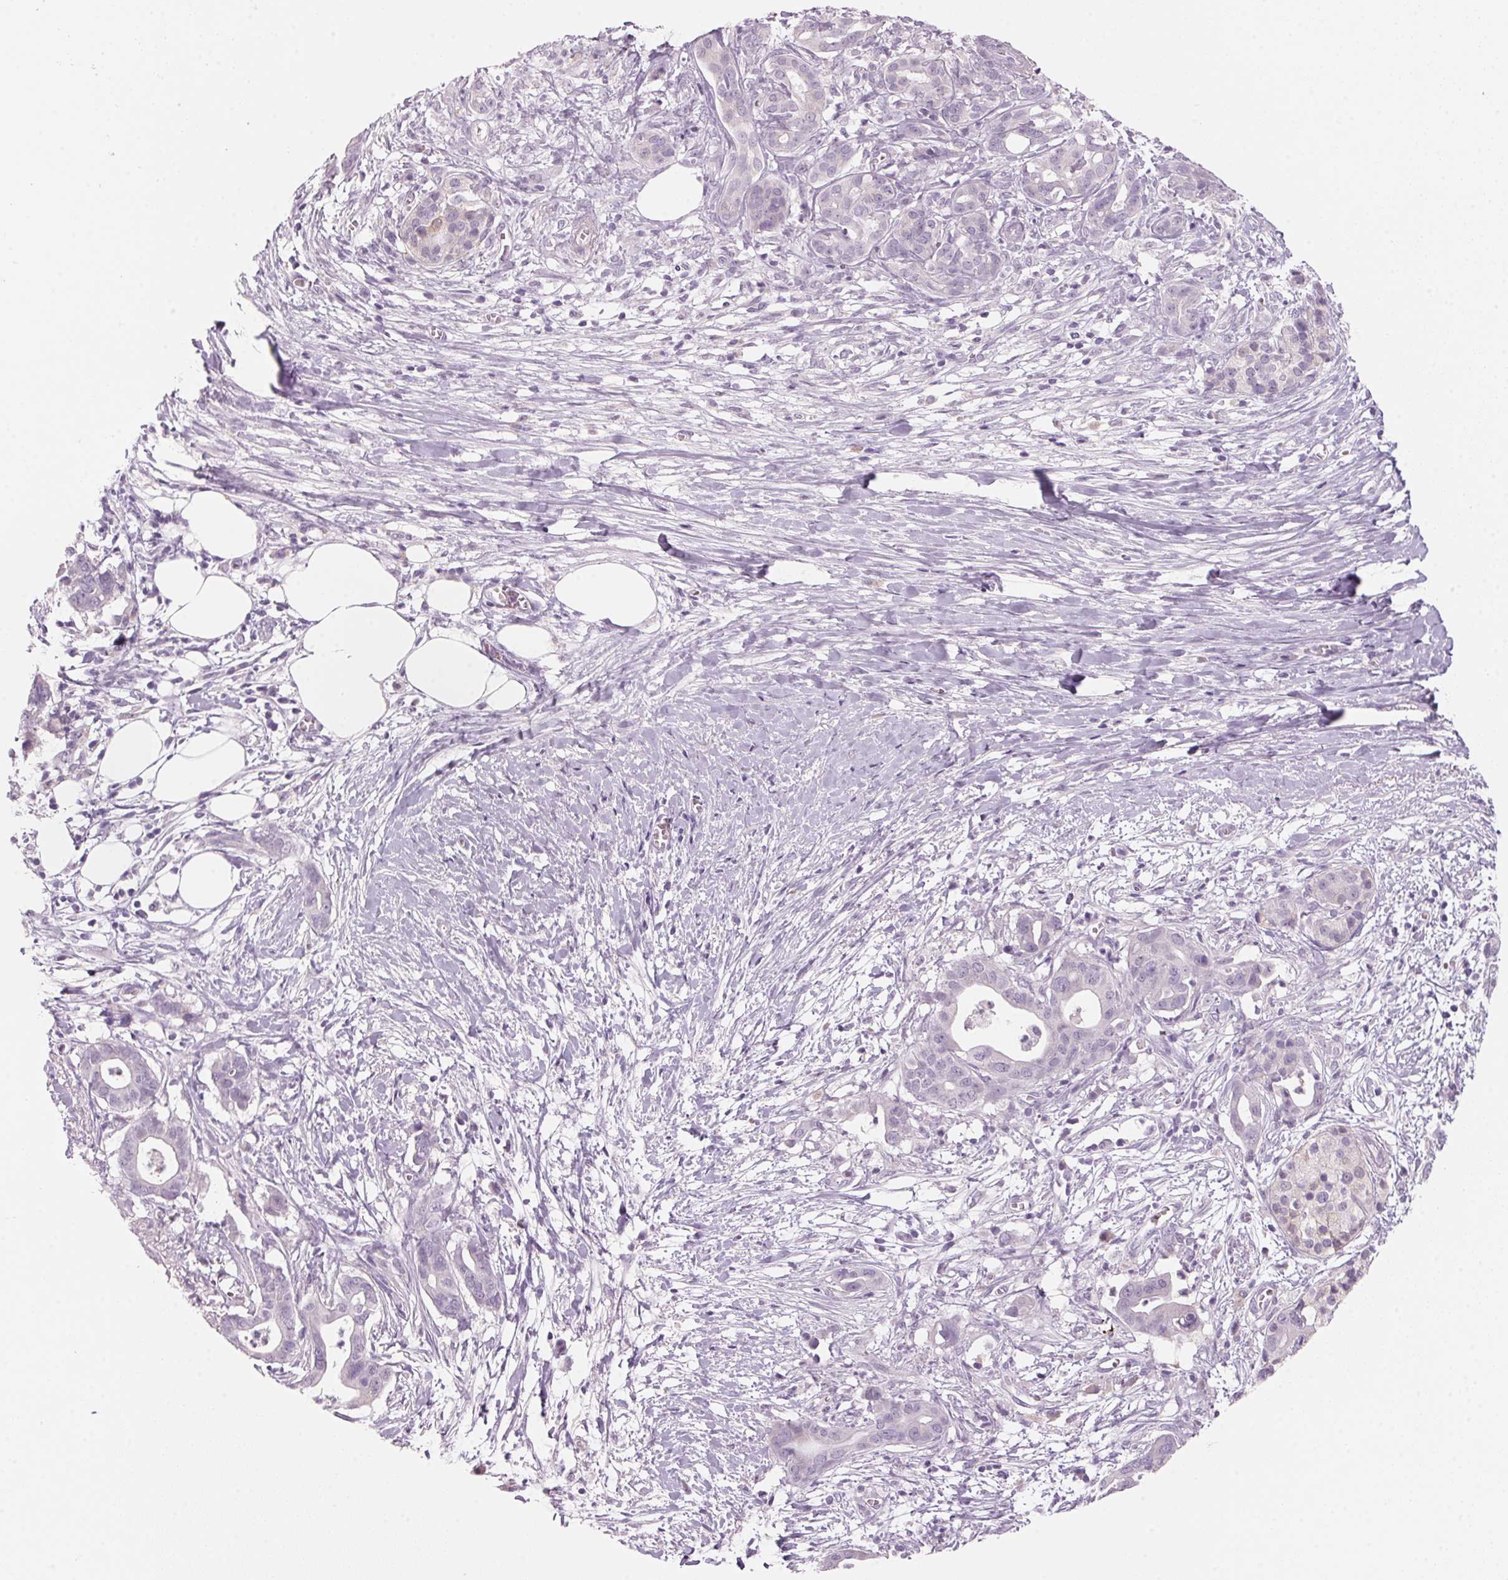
{"staining": {"intensity": "negative", "quantity": "none", "location": "none"}, "tissue": "pancreatic cancer", "cell_type": "Tumor cells", "image_type": "cancer", "snomed": [{"axis": "morphology", "description": "Adenocarcinoma, NOS"}, {"axis": "topography", "description": "Pancreas"}], "caption": "Immunohistochemistry (IHC) micrograph of human pancreatic cancer stained for a protein (brown), which reveals no positivity in tumor cells.", "gene": "ADAM20", "patient": {"sex": "male", "age": 61}}